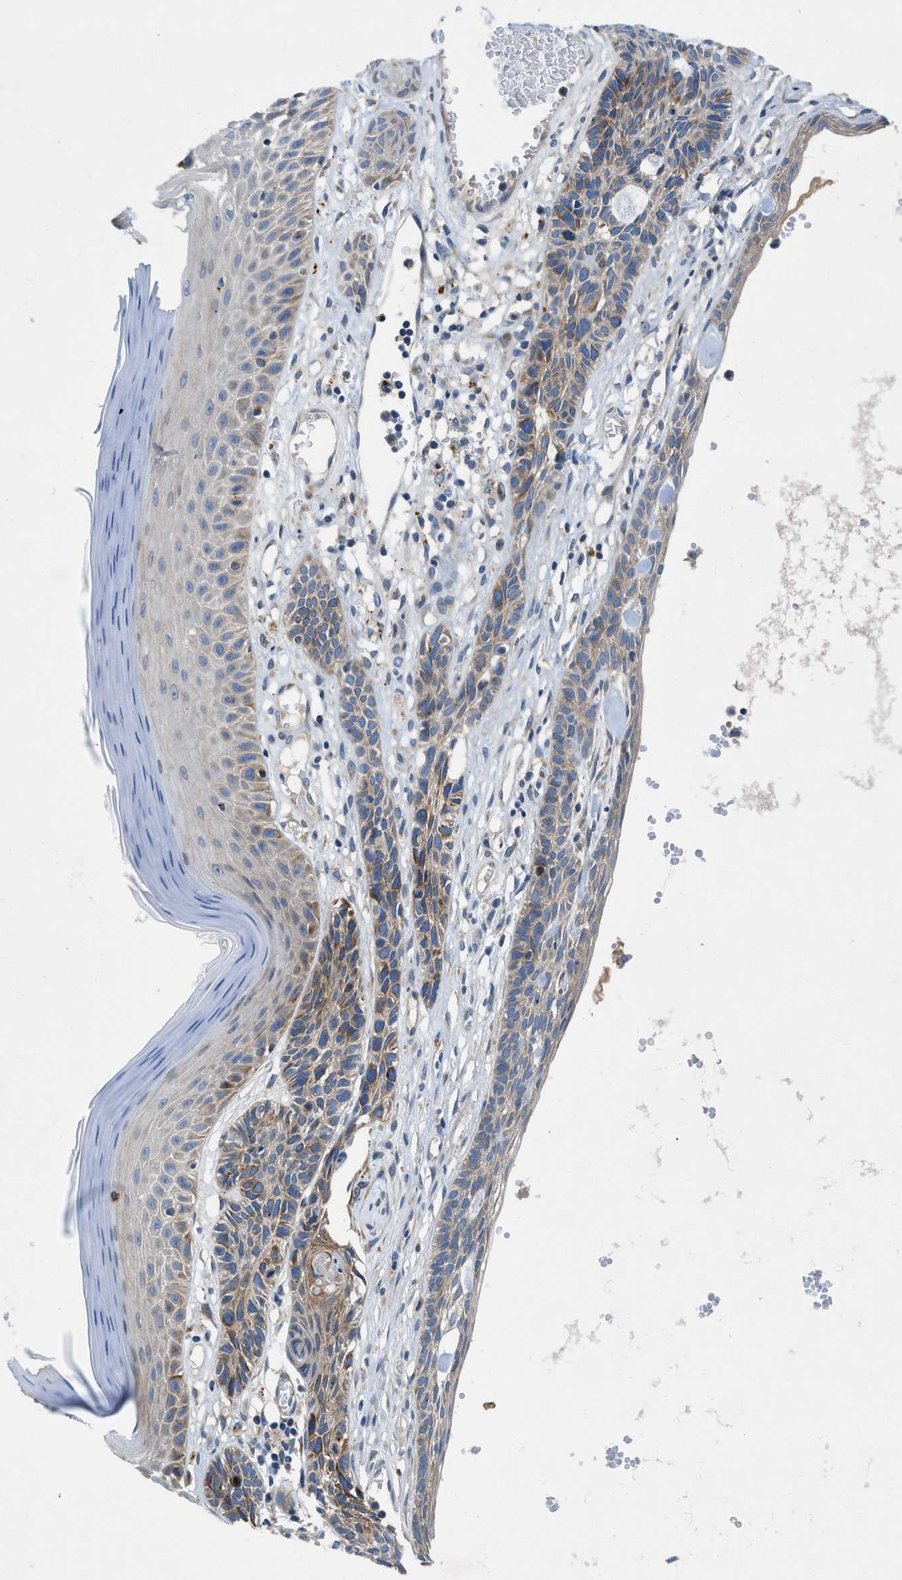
{"staining": {"intensity": "moderate", "quantity": "<25%", "location": "cytoplasmic/membranous"}, "tissue": "skin cancer", "cell_type": "Tumor cells", "image_type": "cancer", "snomed": [{"axis": "morphology", "description": "Basal cell carcinoma"}, {"axis": "topography", "description": "Skin"}], "caption": "Protein analysis of basal cell carcinoma (skin) tissue displays moderate cytoplasmic/membranous positivity in approximately <25% of tumor cells.", "gene": "TMEM248", "patient": {"sex": "male", "age": 67}}